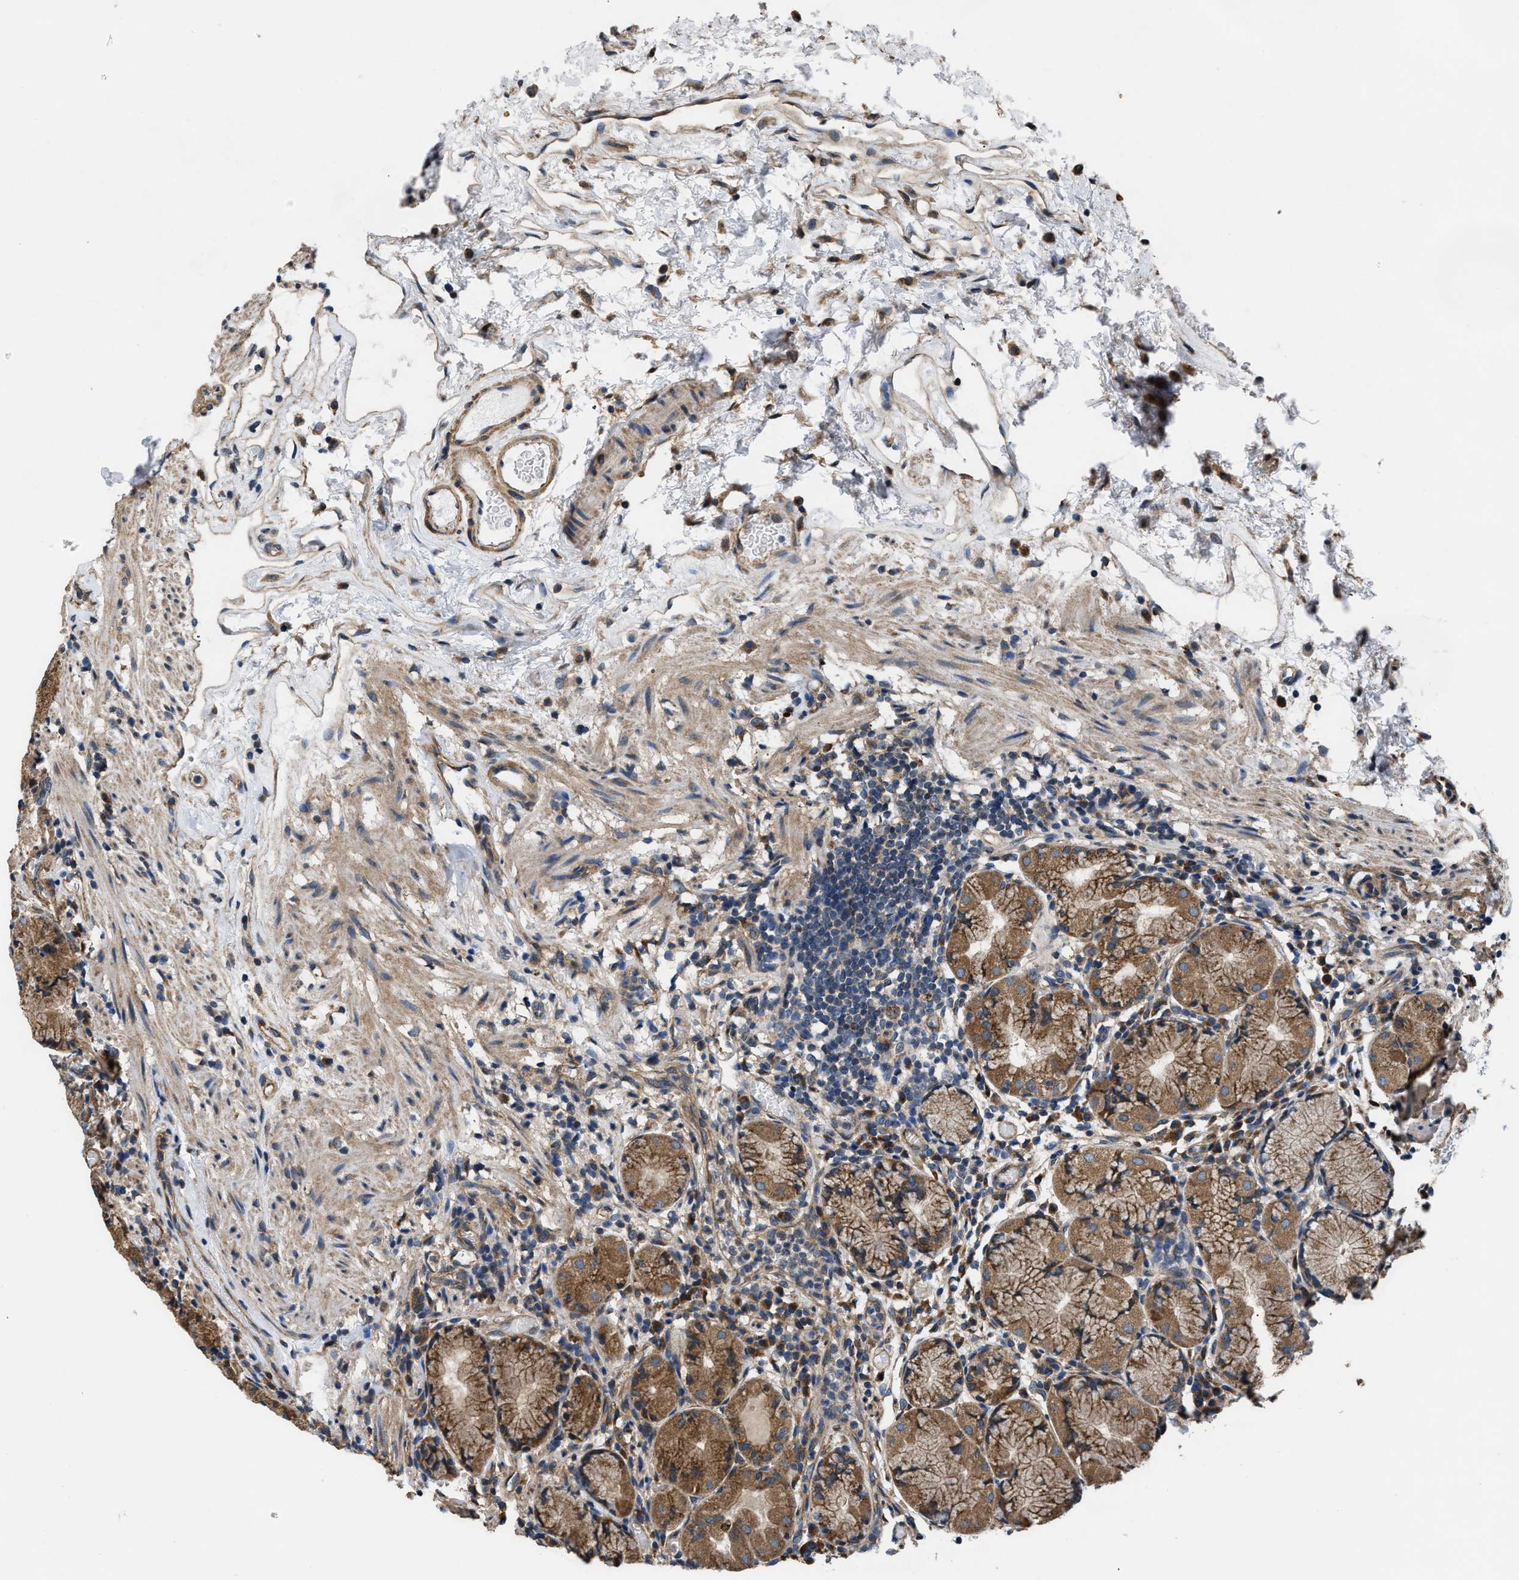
{"staining": {"intensity": "moderate", "quantity": ">75%", "location": "cytoplasmic/membranous"}, "tissue": "stomach", "cell_type": "Glandular cells", "image_type": "normal", "snomed": [{"axis": "morphology", "description": "Normal tissue, NOS"}, {"axis": "topography", "description": "Stomach"}, {"axis": "topography", "description": "Stomach, lower"}], "caption": "High-magnification brightfield microscopy of unremarkable stomach stained with DAB (3,3'-diaminobenzidine) (brown) and counterstained with hematoxylin (blue). glandular cells exhibit moderate cytoplasmic/membranous expression is appreciated in about>75% of cells. (brown staining indicates protein expression, while blue staining denotes nuclei).", "gene": "CEP128", "patient": {"sex": "female", "age": 75}}